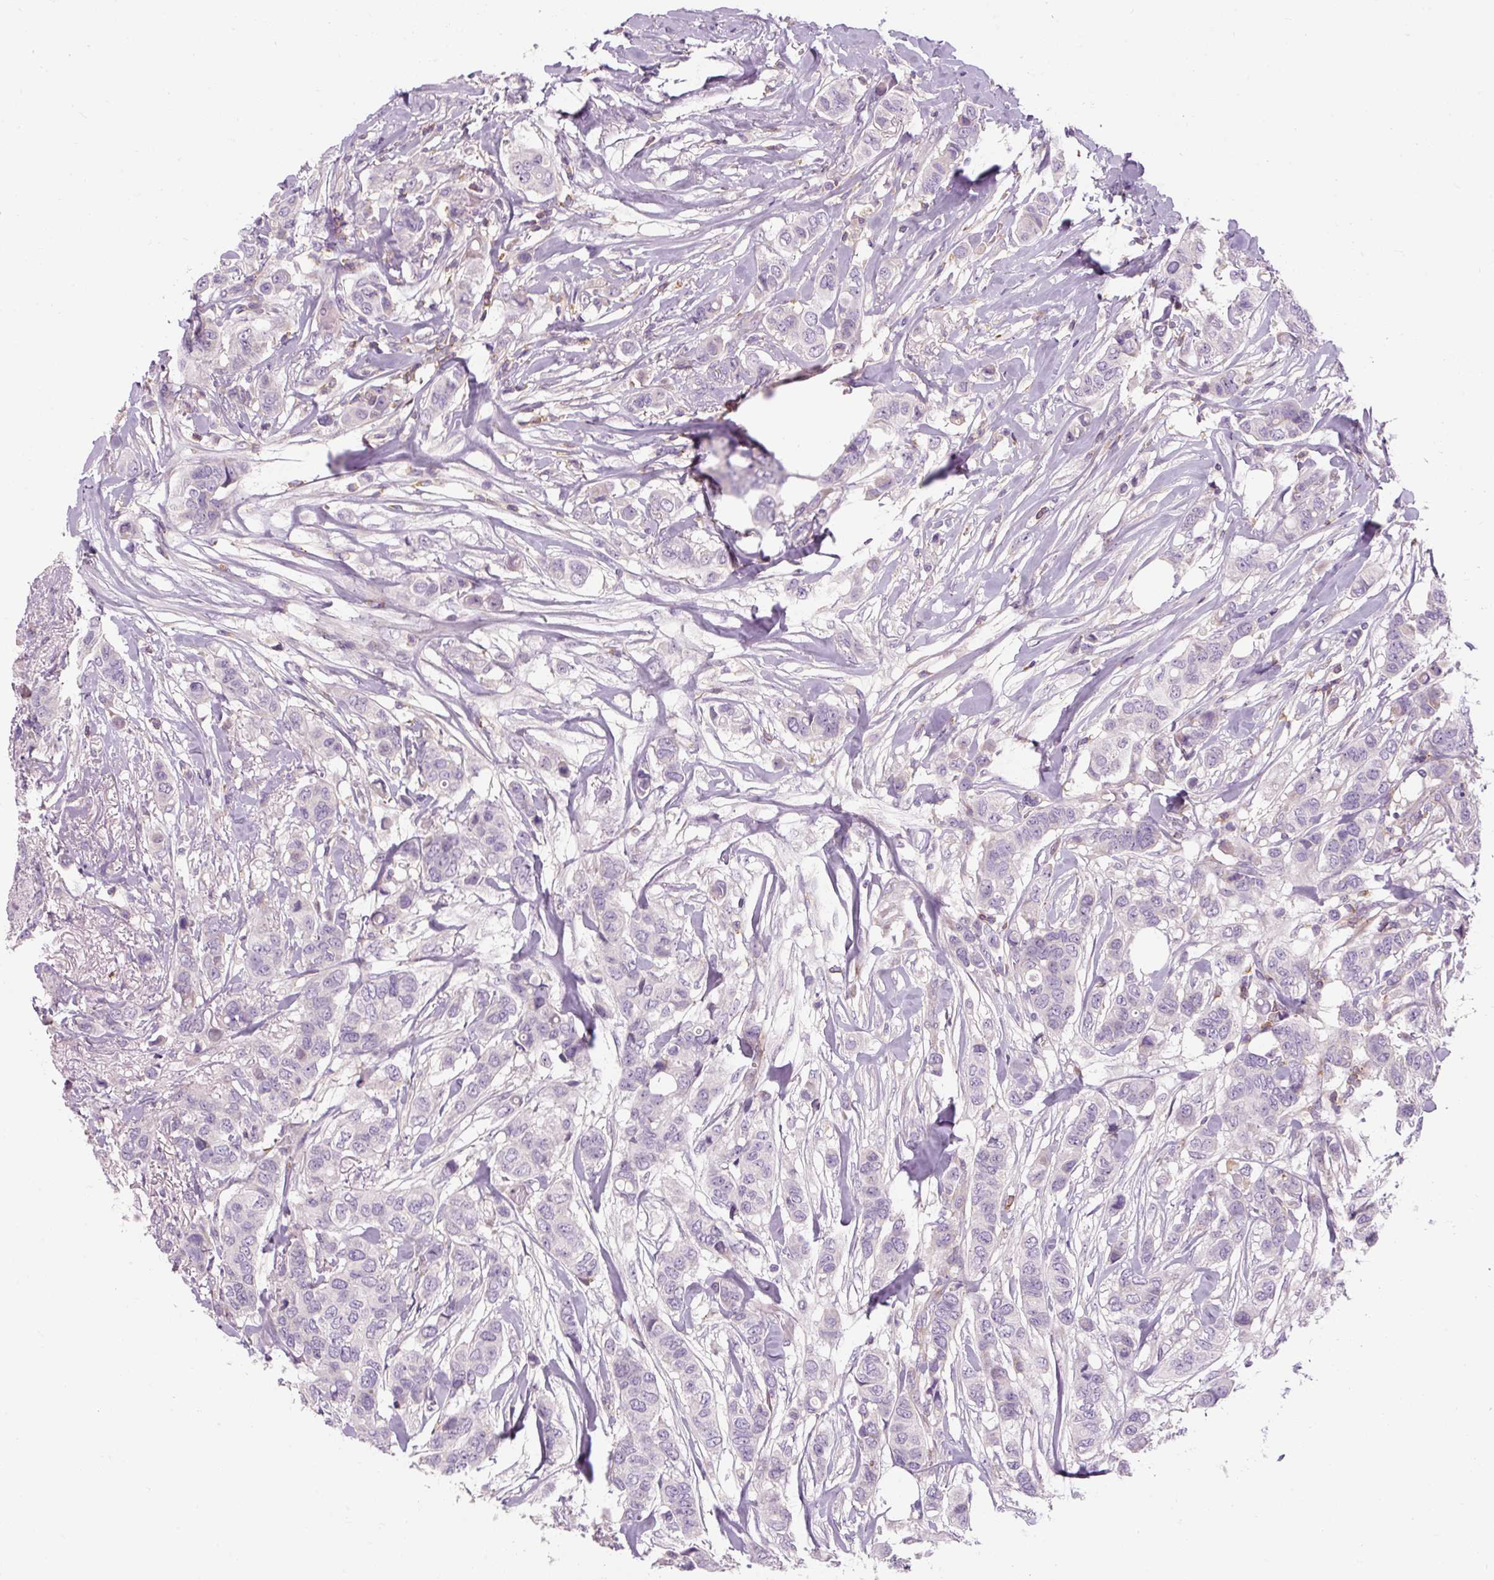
{"staining": {"intensity": "negative", "quantity": "none", "location": "none"}, "tissue": "breast cancer", "cell_type": "Tumor cells", "image_type": "cancer", "snomed": [{"axis": "morphology", "description": "Lobular carcinoma"}, {"axis": "topography", "description": "Breast"}], "caption": "Lobular carcinoma (breast) was stained to show a protein in brown. There is no significant staining in tumor cells. Brightfield microscopy of immunohistochemistry (IHC) stained with DAB (brown) and hematoxylin (blue), captured at high magnification.", "gene": "TIGD2", "patient": {"sex": "female", "age": 51}}